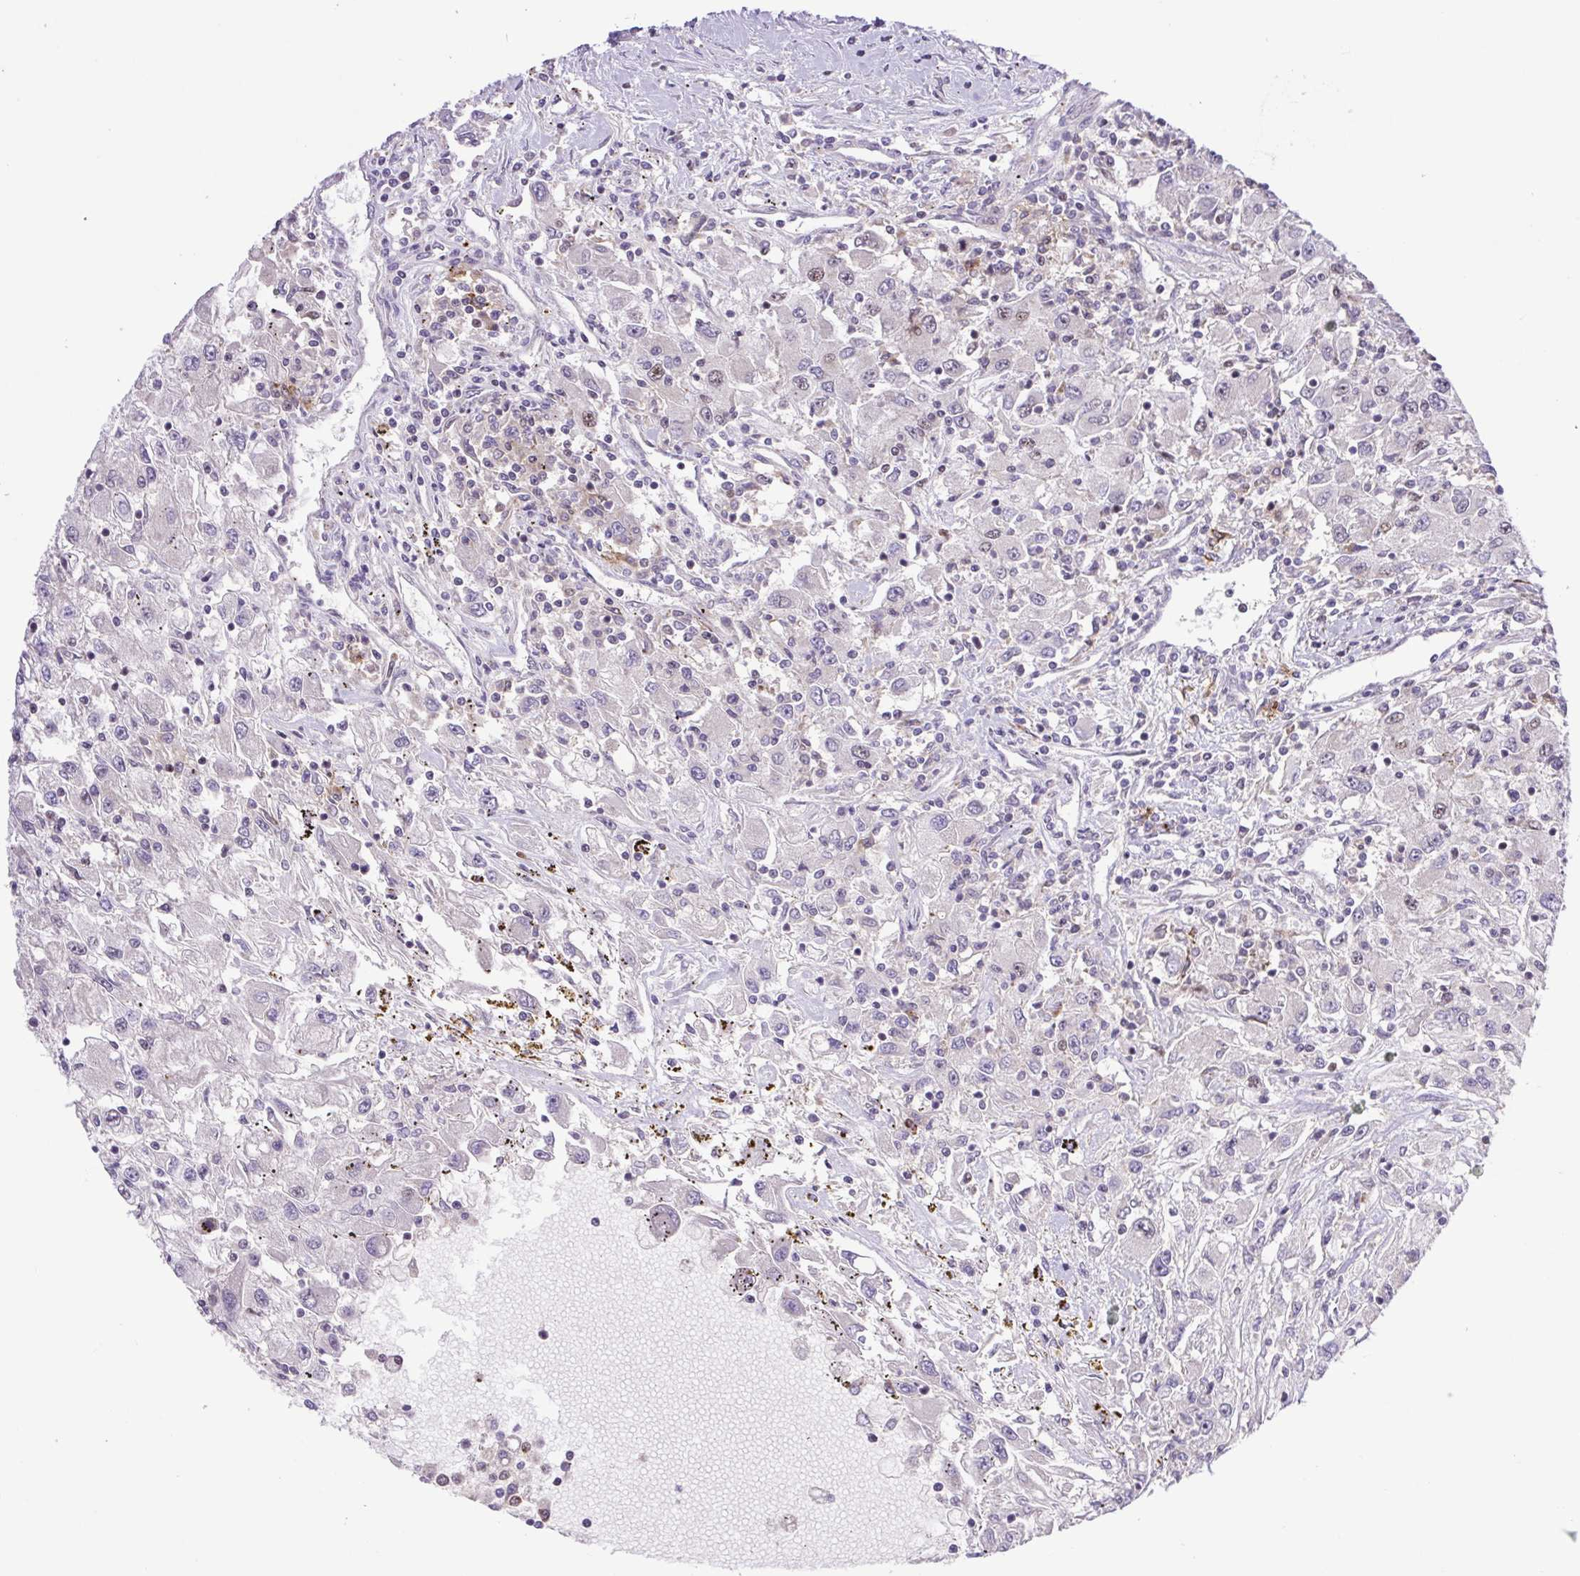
{"staining": {"intensity": "negative", "quantity": "none", "location": "none"}, "tissue": "renal cancer", "cell_type": "Tumor cells", "image_type": "cancer", "snomed": [{"axis": "morphology", "description": "Adenocarcinoma, NOS"}, {"axis": "topography", "description": "Kidney"}], "caption": "The image reveals no significant expression in tumor cells of renal cancer (adenocarcinoma). The staining is performed using DAB (3,3'-diaminobenzidine) brown chromogen with nuclei counter-stained in using hematoxylin.", "gene": "ERG", "patient": {"sex": "female", "age": 67}}